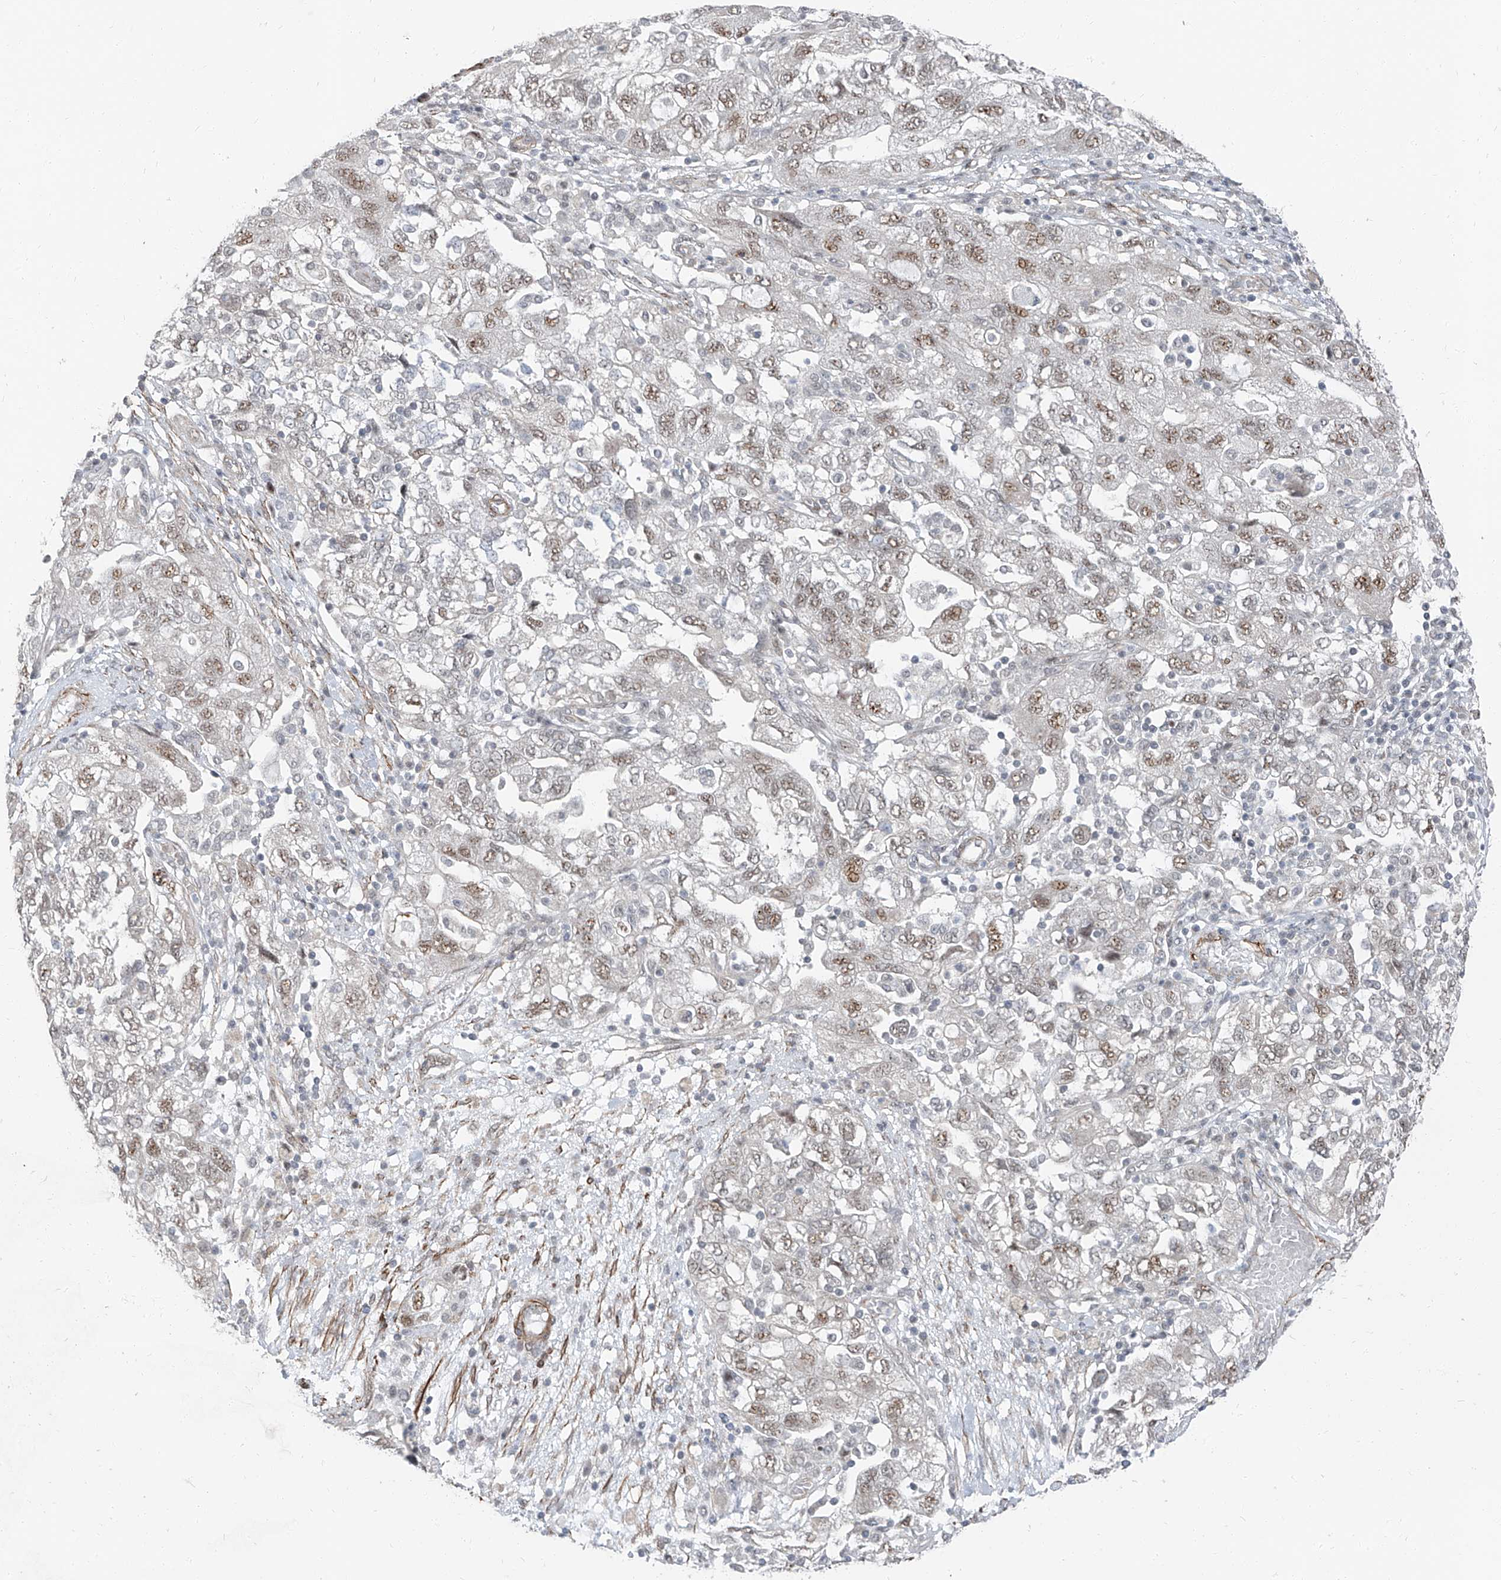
{"staining": {"intensity": "weak", "quantity": ">75%", "location": "nuclear"}, "tissue": "ovarian cancer", "cell_type": "Tumor cells", "image_type": "cancer", "snomed": [{"axis": "morphology", "description": "Carcinoma, NOS"}, {"axis": "morphology", "description": "Cystadenocarcinoma, serous, NOS"}, {"axis": "topography", "description": "Ovary"}], "caption": "Weak nuclear protein staining is appreciated in approximately >75% of tumor cells in ovarian cancer.", "gene": "TXLNB", "patient": {"sex": "female", "age": 69}}